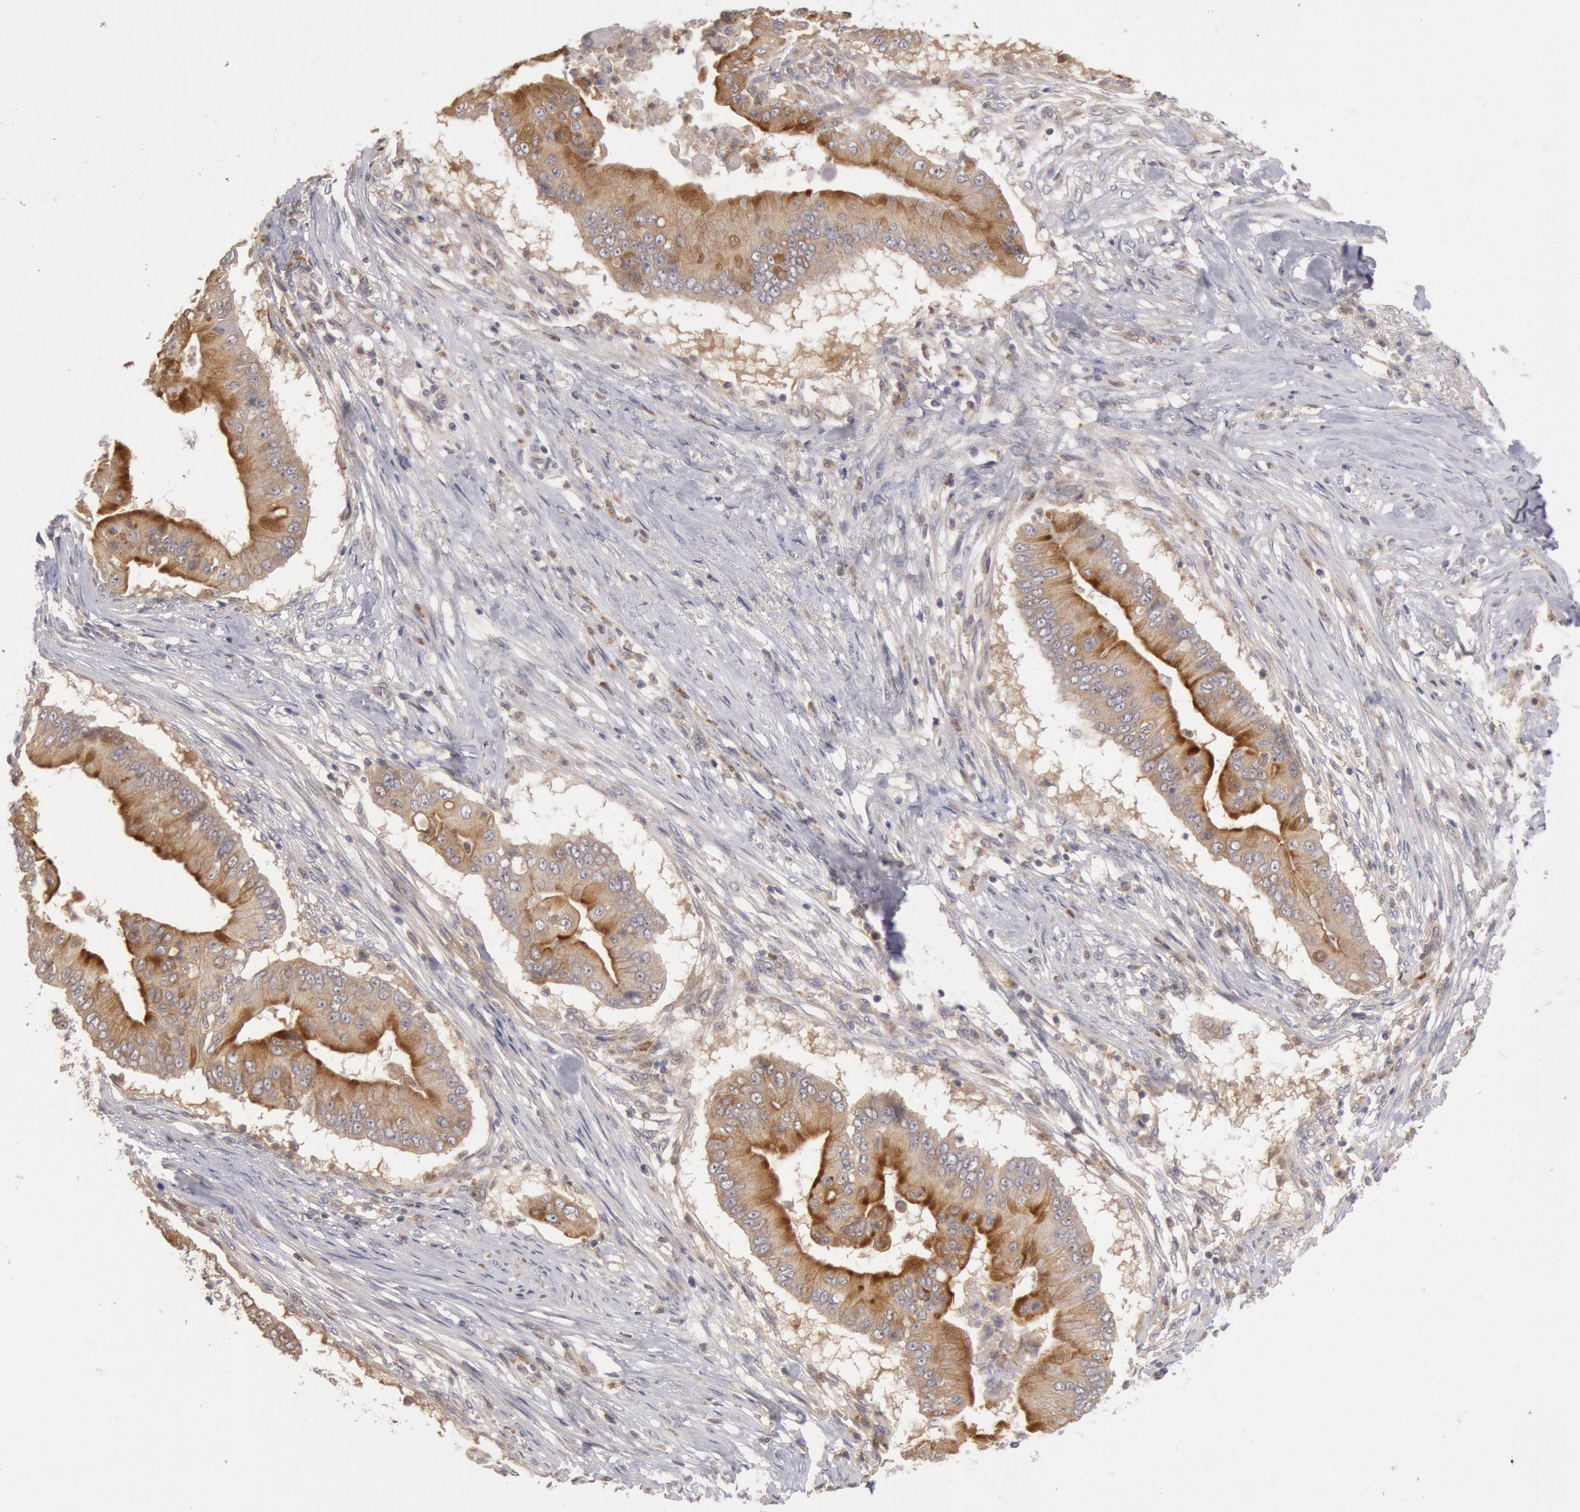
{"staining": {"intensity": "moderate", "quantity": ">75%", "location": "cytoplasmic/membranous"}, "tissue": "pancreatic cancer", "cell_type": "Tumor cells", "image_type": "cancer", "snomed": [{"axis": "morphology", "description": "Adenocarcinoma, NOS"}, {"axis": "topography", "description": "Pancreas"}], "caption": "The micrograph displays a brown stain indicating the presence of a protein in the cytoplasmic/membranous of tumor cells in pancreatic cancer. The staining was performed using DAB (3,3'-diaminobenzidine) to visualize the protein expression in brown, while the nuclei were stained in blue with hematoxylin (Magnification: 20x).", "gene": "PLA2G6", "patient": {"sex": "male", "age": 62}}